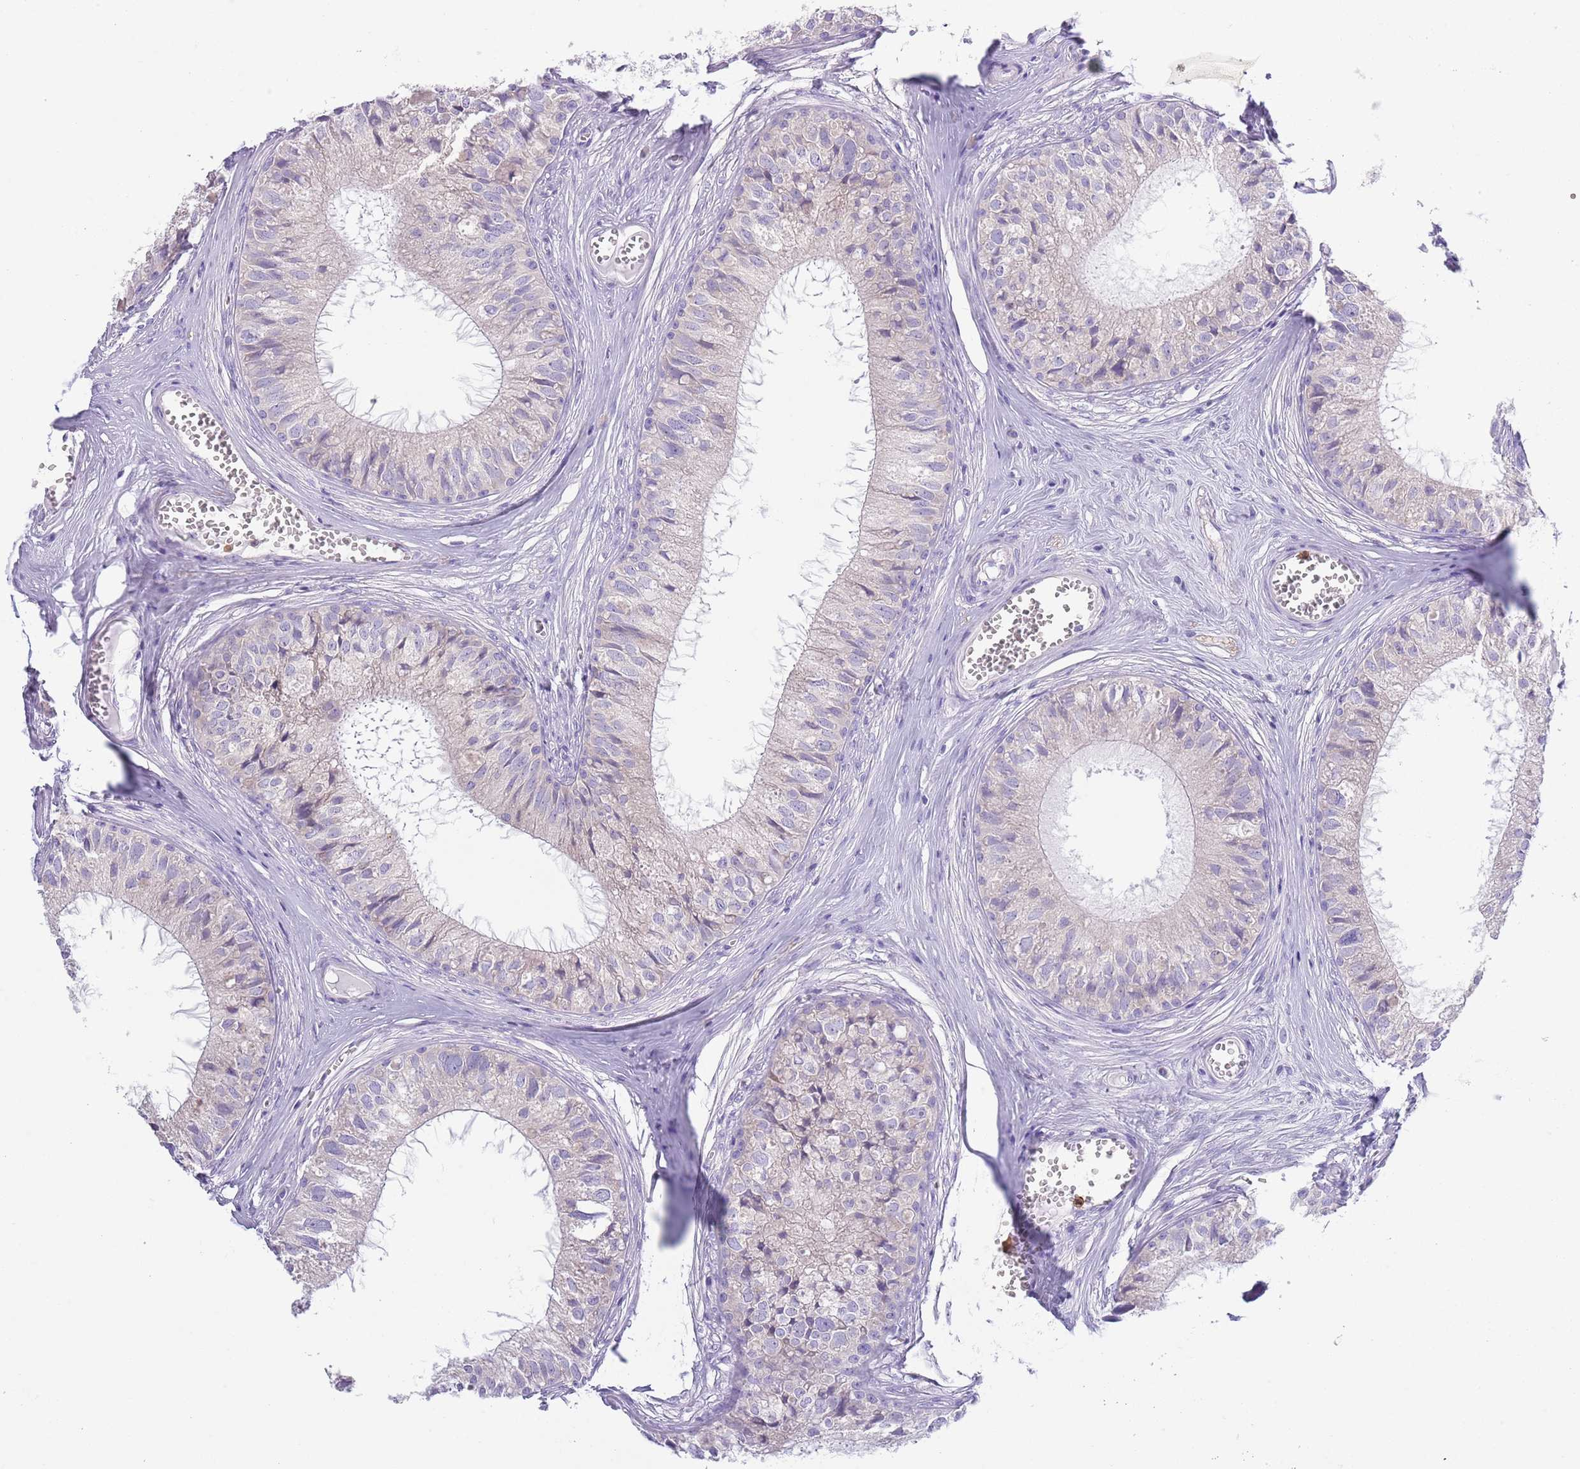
{"staining": {"intensity": "weak", "quantity": "<25%", "location": "cytoplasmic/membranous"}, "tissue": "epididymis", "cell_type": "Glandular cells", "image_type": "normal", "snomed": [{"axis": "morphology", "description": "Normal tissue, NOS"}, {"axis": "topography", "description": "Epididymis"}], "caption": "IHC histopathology image of normal epididymis: epididymis stained with DAB shows no significant protein positivity in glandular cells.", "gene": "ZFP2", "patient": {"sex": "male", "age": 36}}